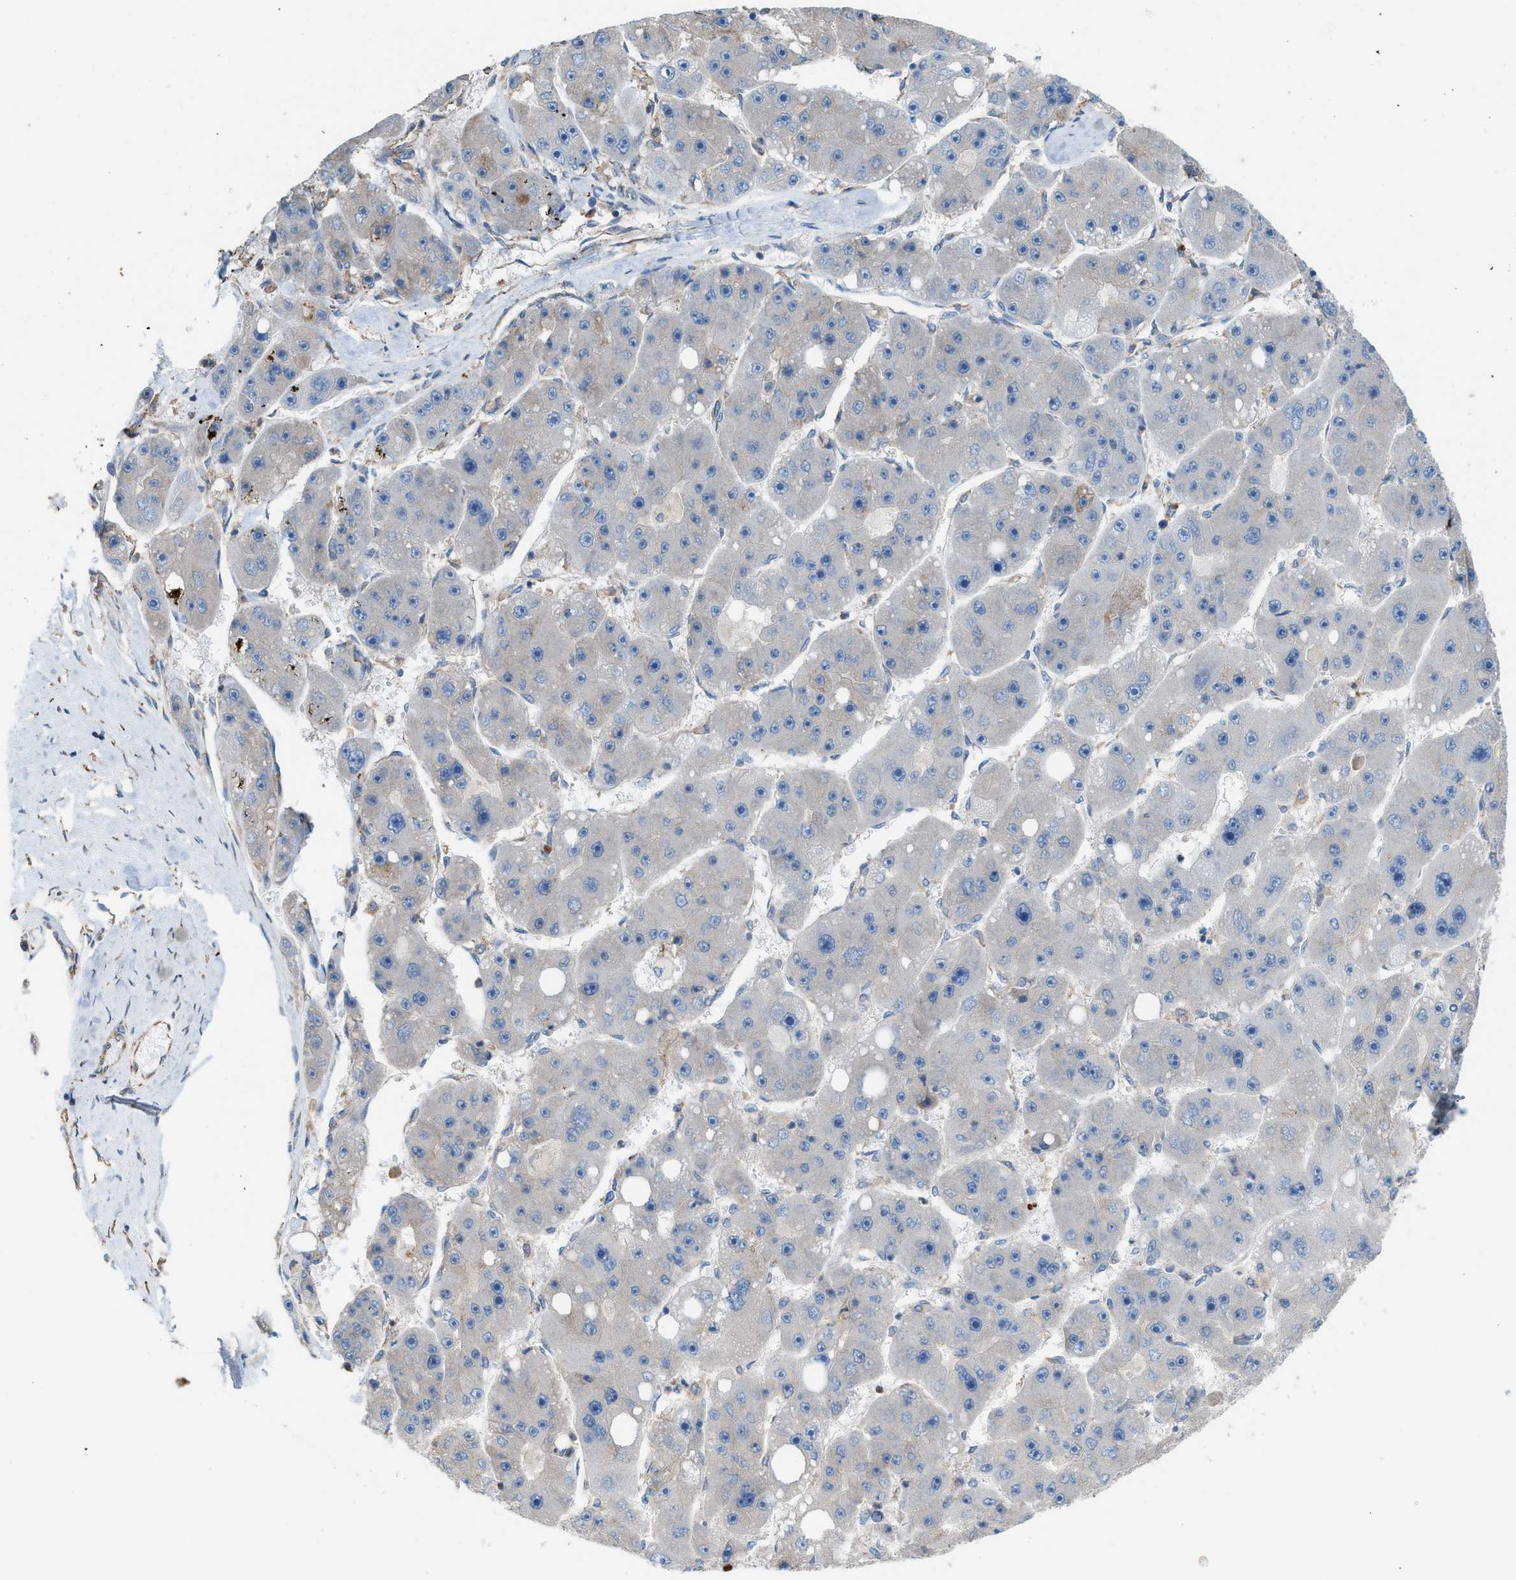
{"staining": {"intensity": "negative", "quantity": "none", "location": "none"}, "tissue": "liver cancer", "cell_type": "Tumor cells", "image_type": "cancer", "snomed": [{"axis": "morphology", "description": "Carcinoma, Hepatocellular, NOS"}, {"axis": "topography", "description": "Liver"}], "caption": "A micrograph of human liver cancer is negative for staining in tumor cells. (Immunohistochemistry, brightfield microscopy, high magnification).", "gene": "PLAA", "patient": {"sex": "female", "age": 61}}